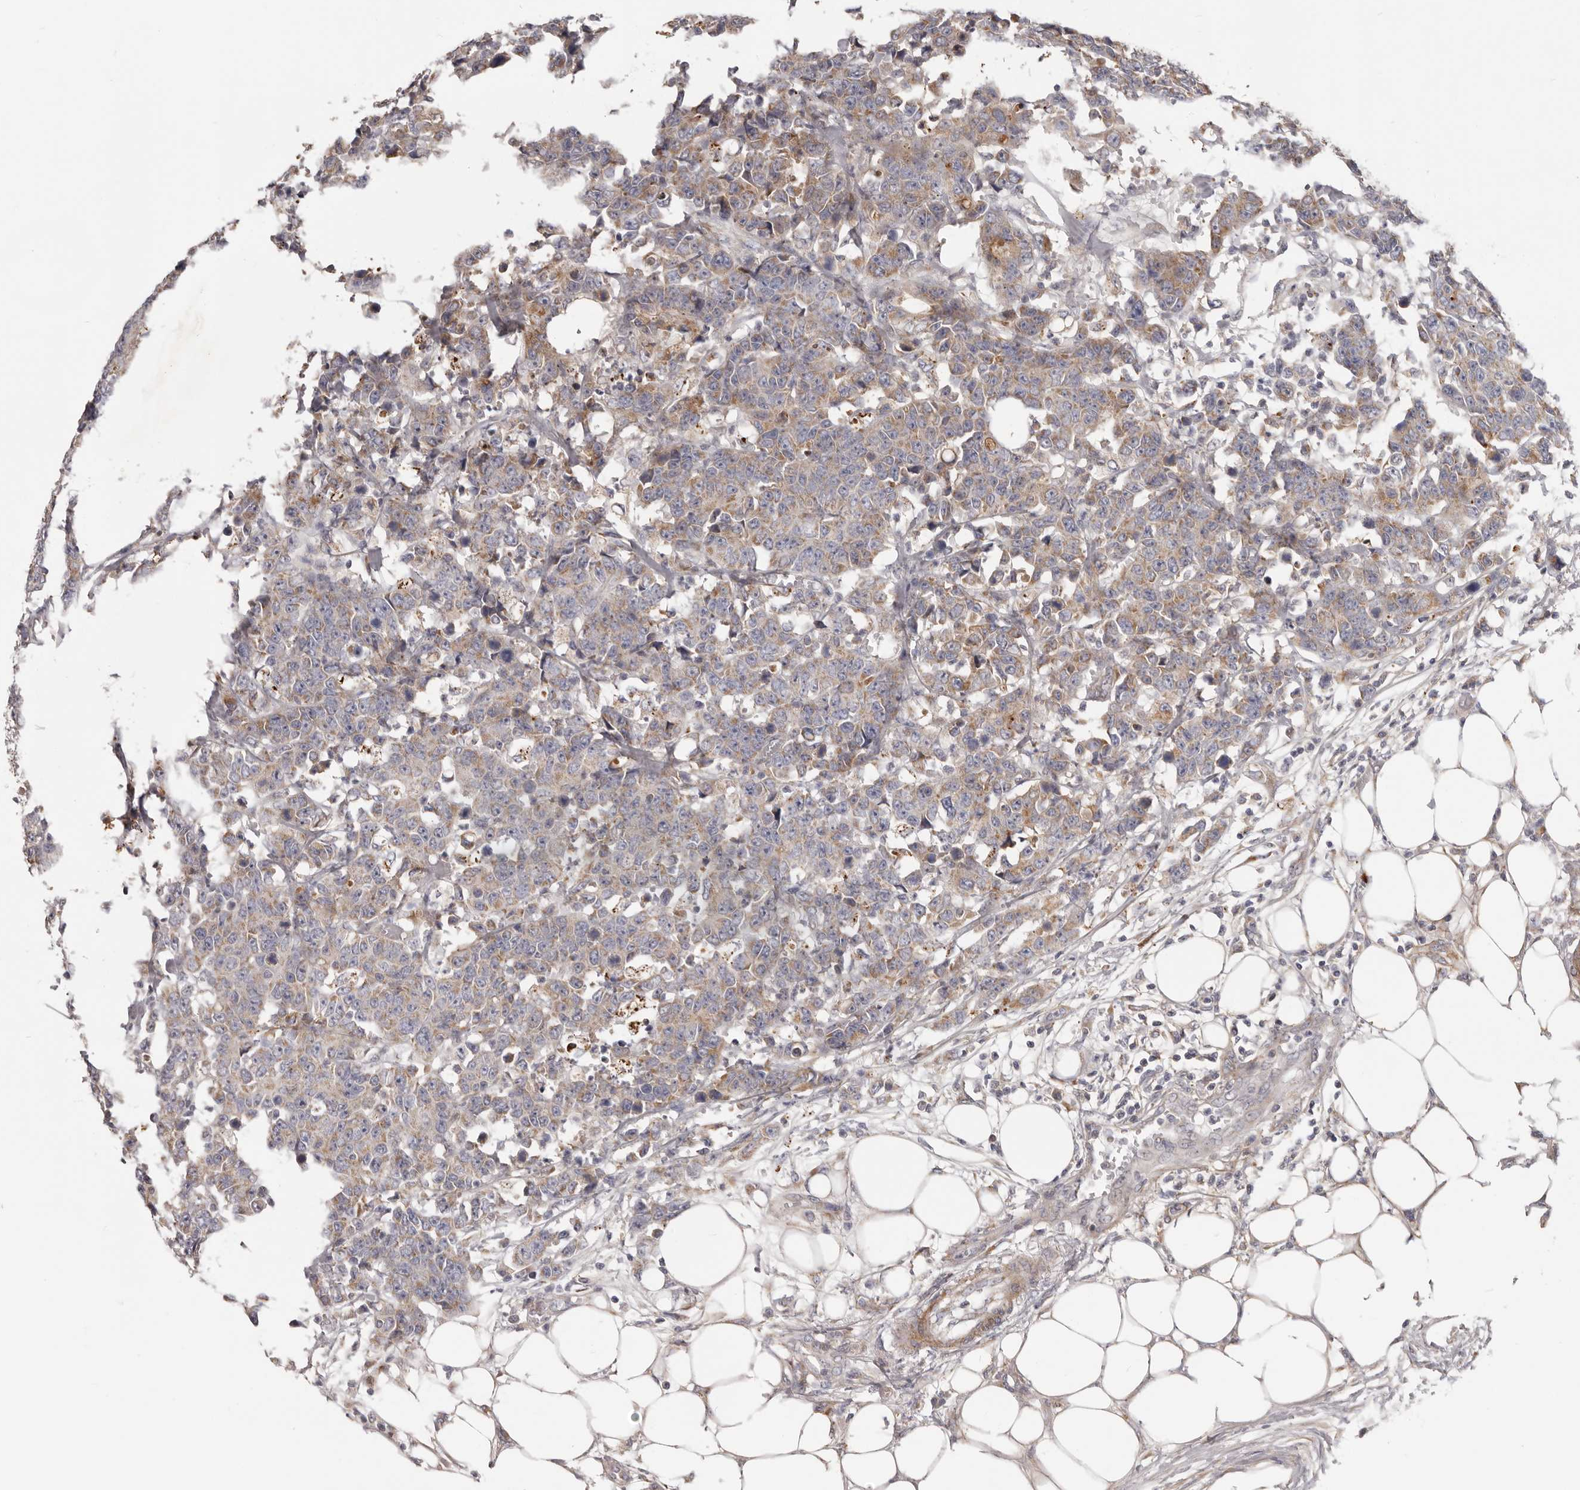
{"staining": {"intensity": "weak", "quantity": ">75%", "location": "cytoplasmic/membranous"}, "tissue": "colorectal cancer", "cell_type": "Tumor cells", "image_type": "cancer", "snomed": [{"axis": "morphology", "description": "Adenocarcinoma, NOS"}, {"axis": "topography", "description": "Colon"}], "caption": "Adenocarcinoma (colorectal) stained with a protein marker exhibits weak staining in tumor cells.", "gene": "MRPS10", "patient": {"sex": "female", "age": 86}}